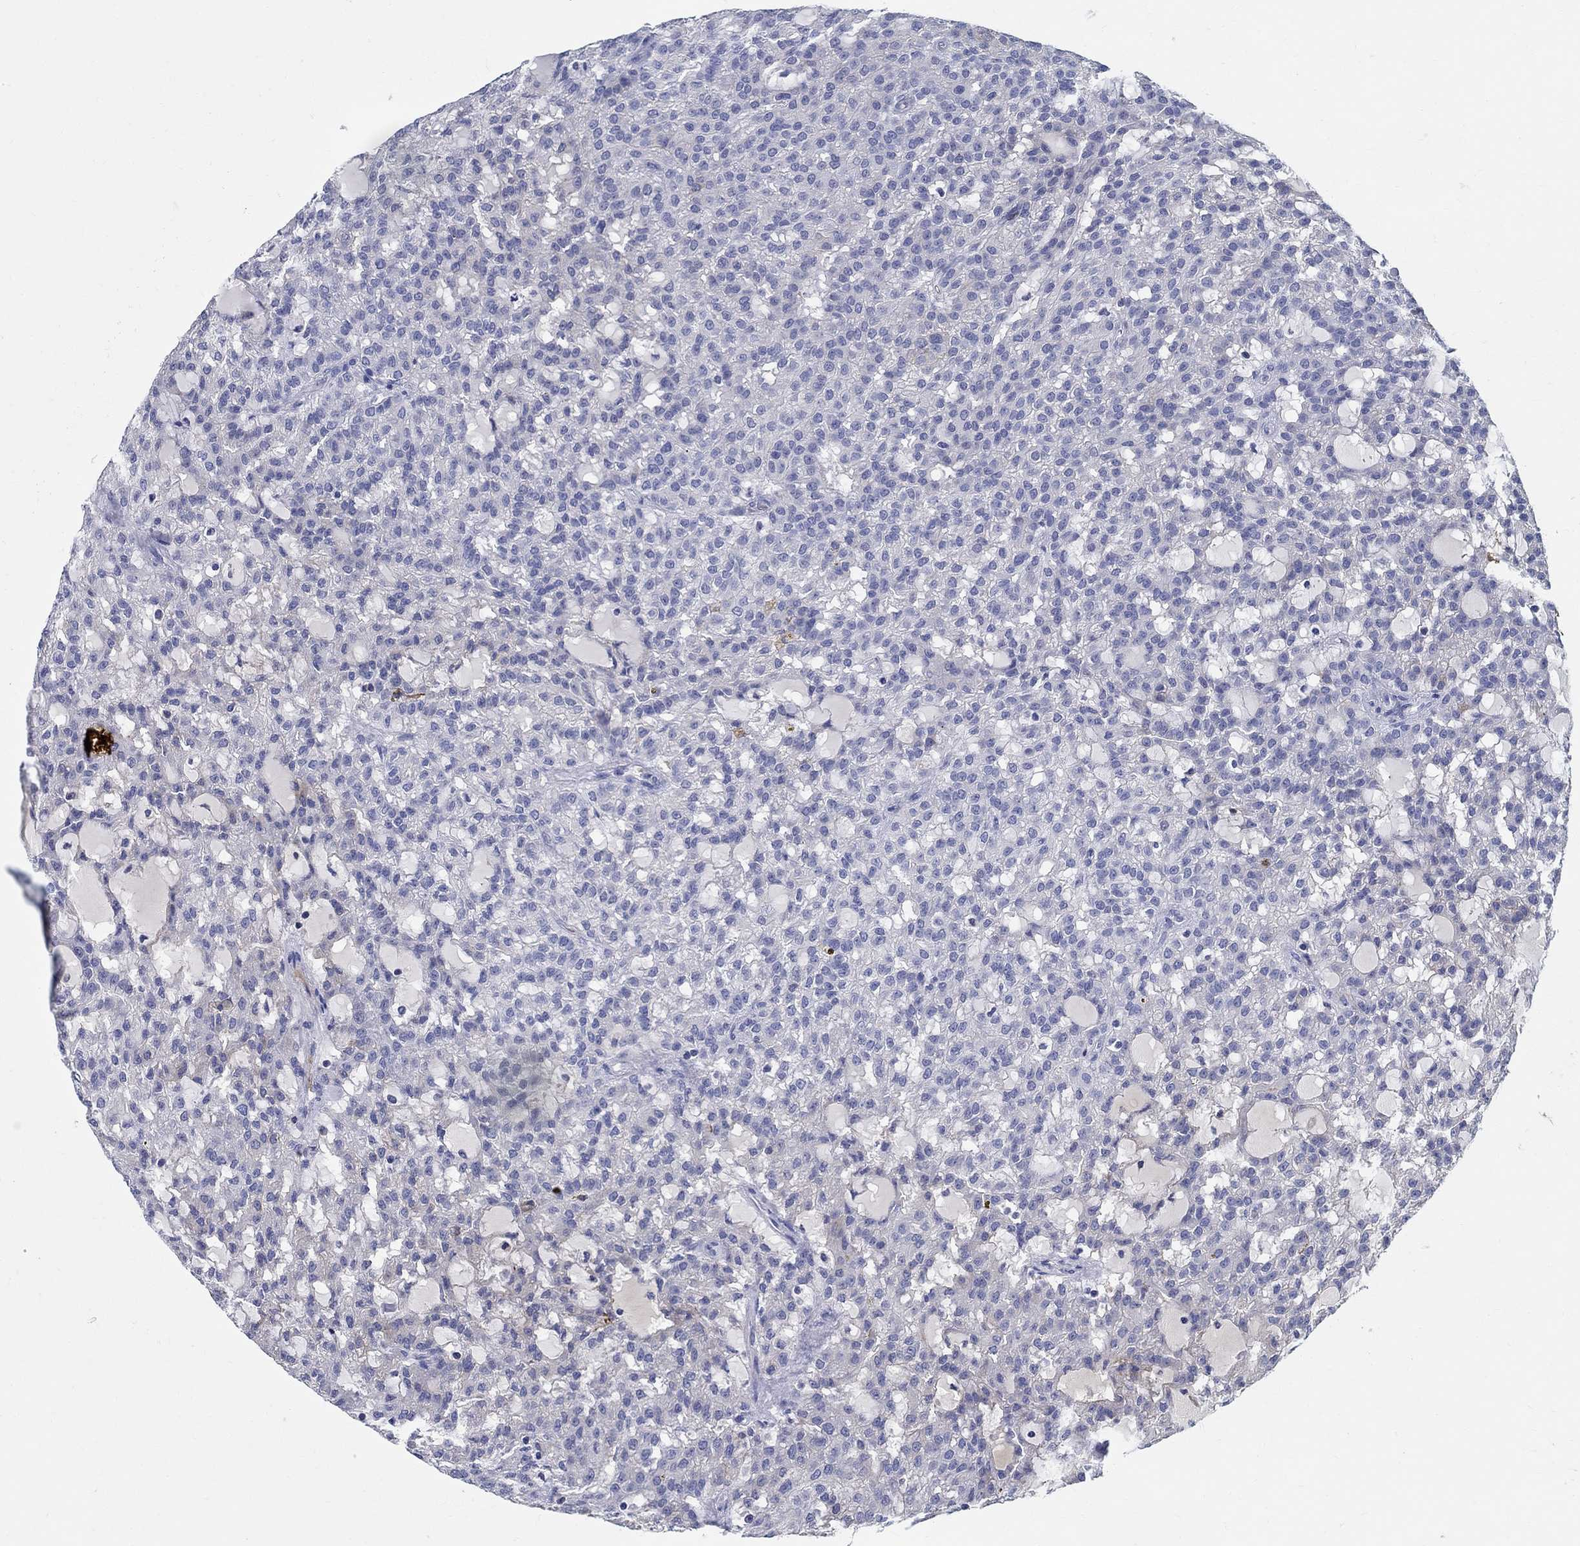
{"staining": {"intensity": "negative", "quantity": "none", "location": "none"}, "tissue": "renal cancer", "cell_type": "Tumor cells", "image_type": "cancer", "snomed": [{"axis": "morphology", "description": "Adenocarcinoma, NOS"}, {"axis": "topography", "description": "Kidney"}], "caption": "DAB (3,3'-diaminobenzidine) immunohistochemical staining of adenocarcinoma (renal) displays no significant positivity in tumor cells.", "gene": "CRYGD", "patient": {"sex": "male", "age": 63}}